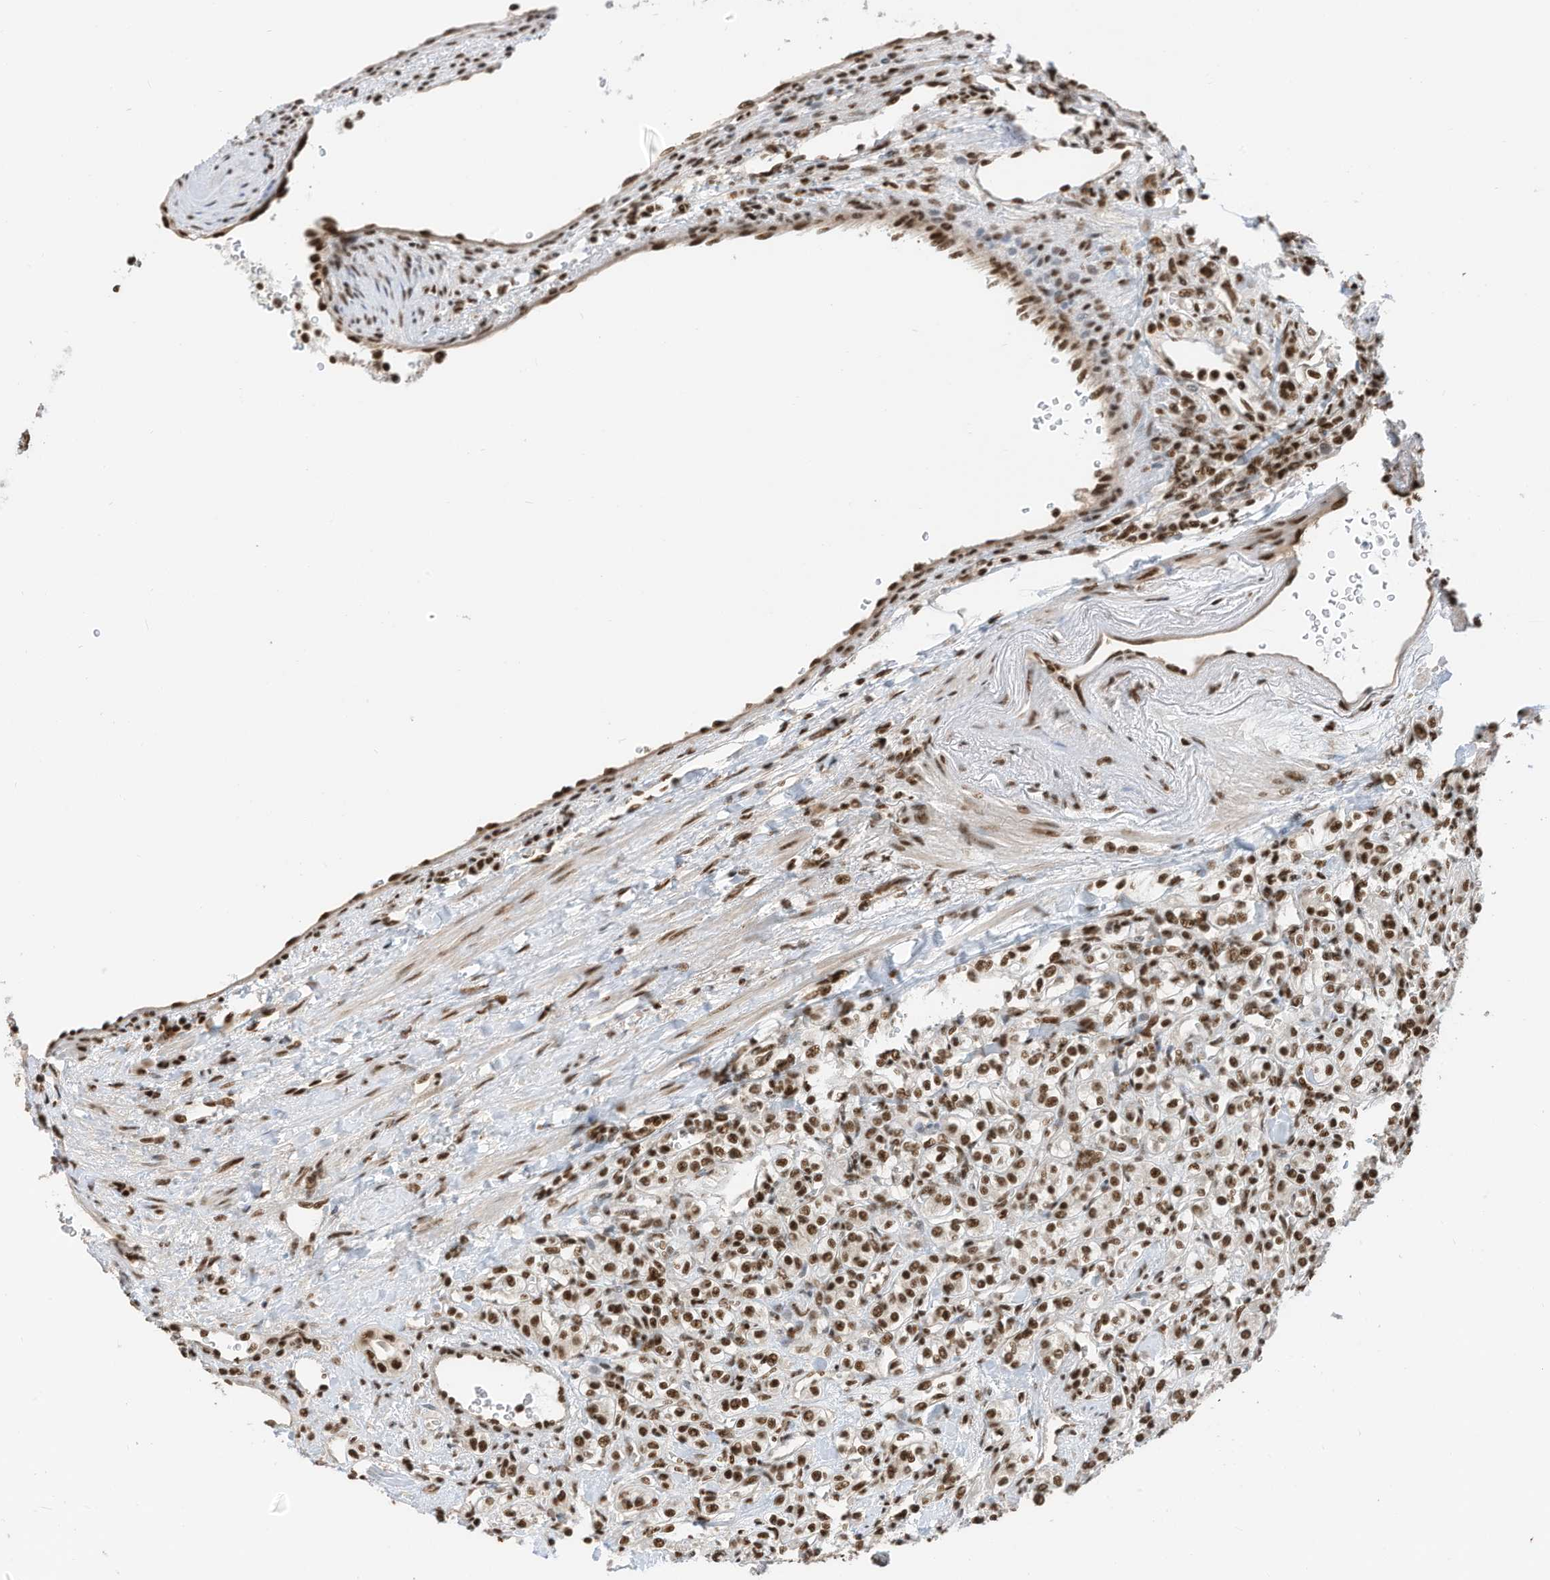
{"staining": {"intensity": "moderate", "quantity": ">75%", "location": "nuclear"}, "tissue": "renal cancer", "cell_type": "Tumor cells", "image_type": "cancer", "snomed": [{"axis": "morphology", "description": "Adenocarcinoma, NOS"}, {"axis": "topography", "description": "Kidney"}], "caption": "Moderate nuclear positivity is appreciated in approximately >75% of tumor cells in renal cancer.", "gene": "SF3A3", "patient": {"sex": "male", "age": 77}}